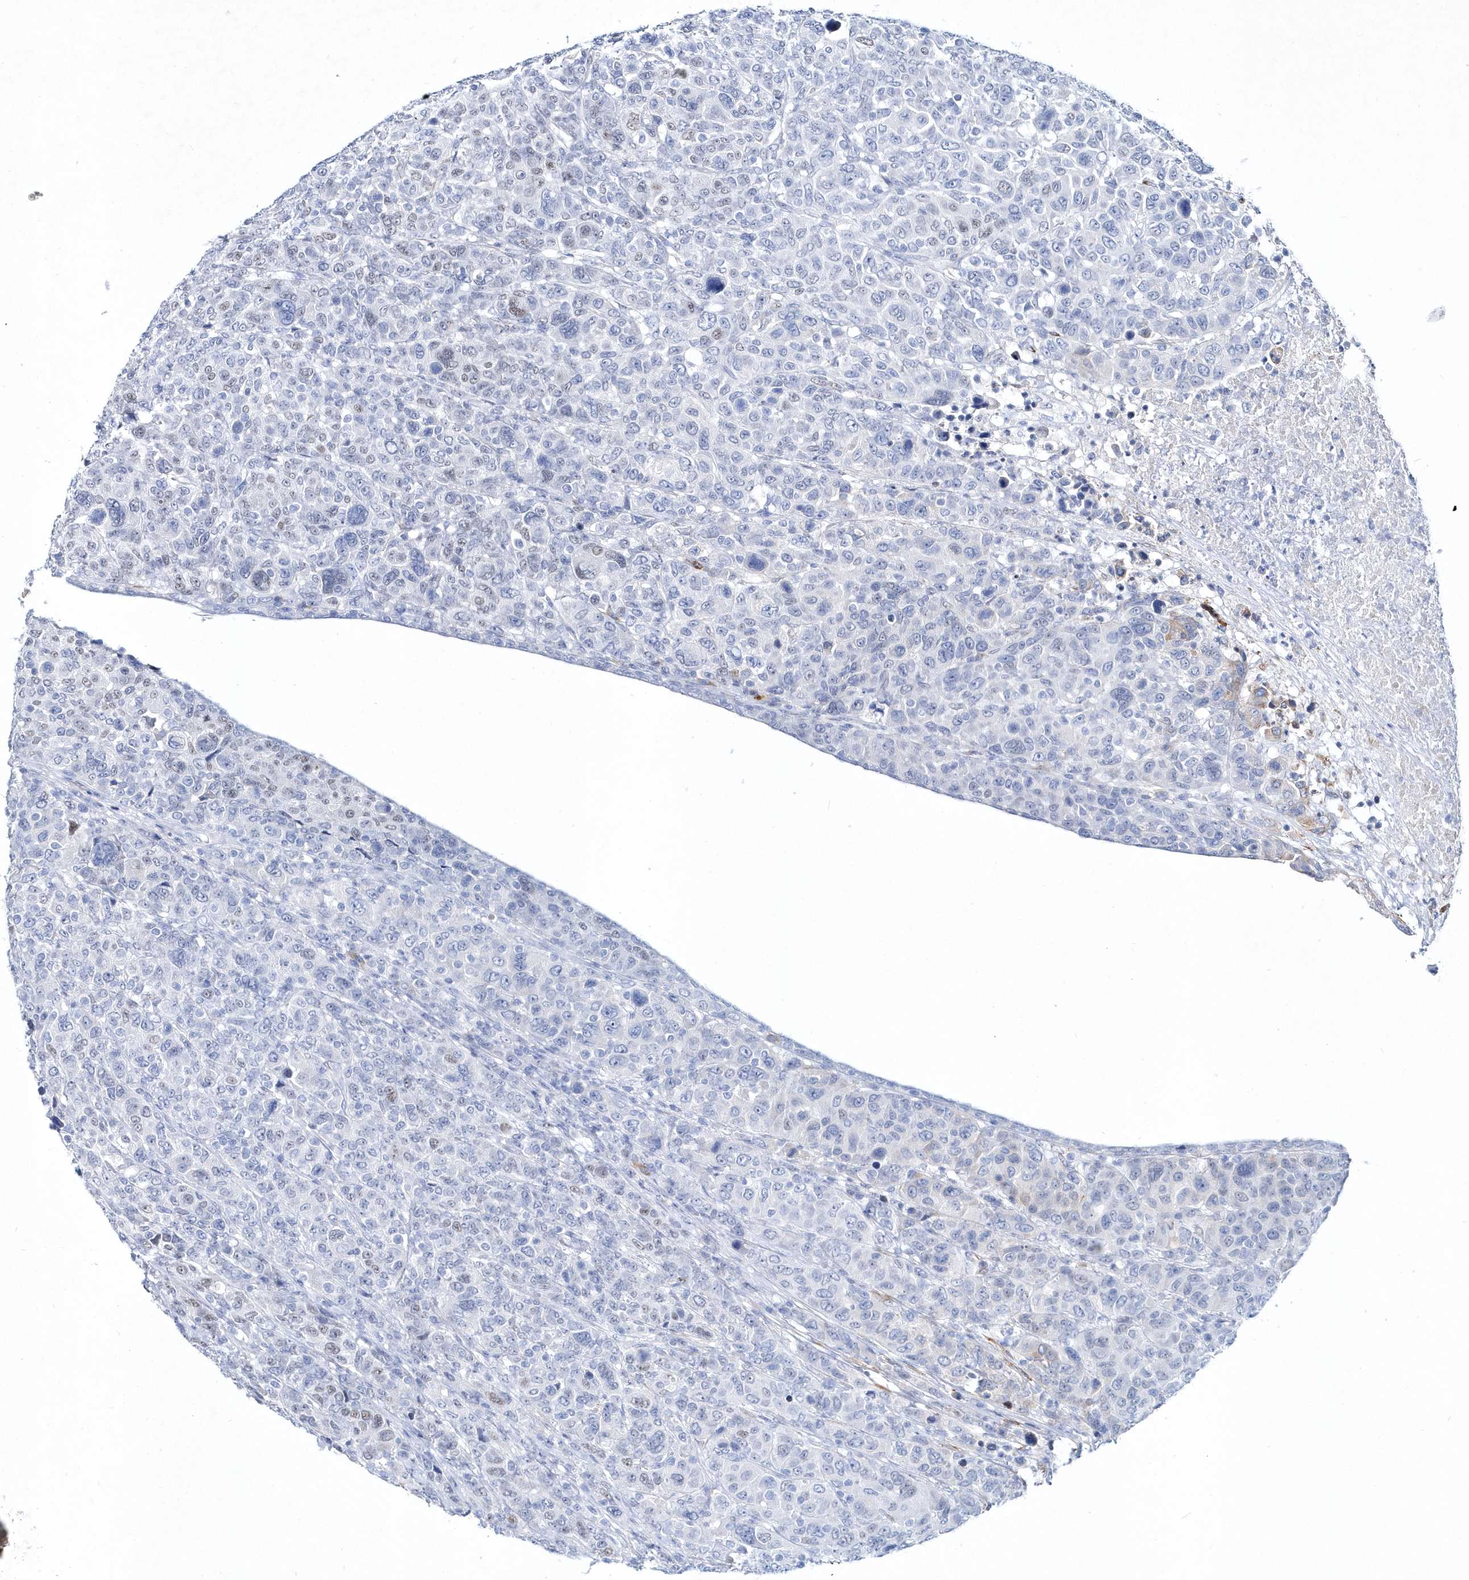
{"staining": {"intensity": "negative", "quantity": "none", "location": "none"}, "tissue": "breast cancer", "cell_type": "Tumor cells", "image_type": "cancer", "snomed": [{"axis": "morphology", "description": "Duct carcinoma"}, {"axis": "topography", "description": "Breast"}], "caption": "Tumor cells show no significant protein staining in breast infiltrating ductal carcinoma.", "gene": "SPINK7", "patient": {"sex": "female", "age": 37}}